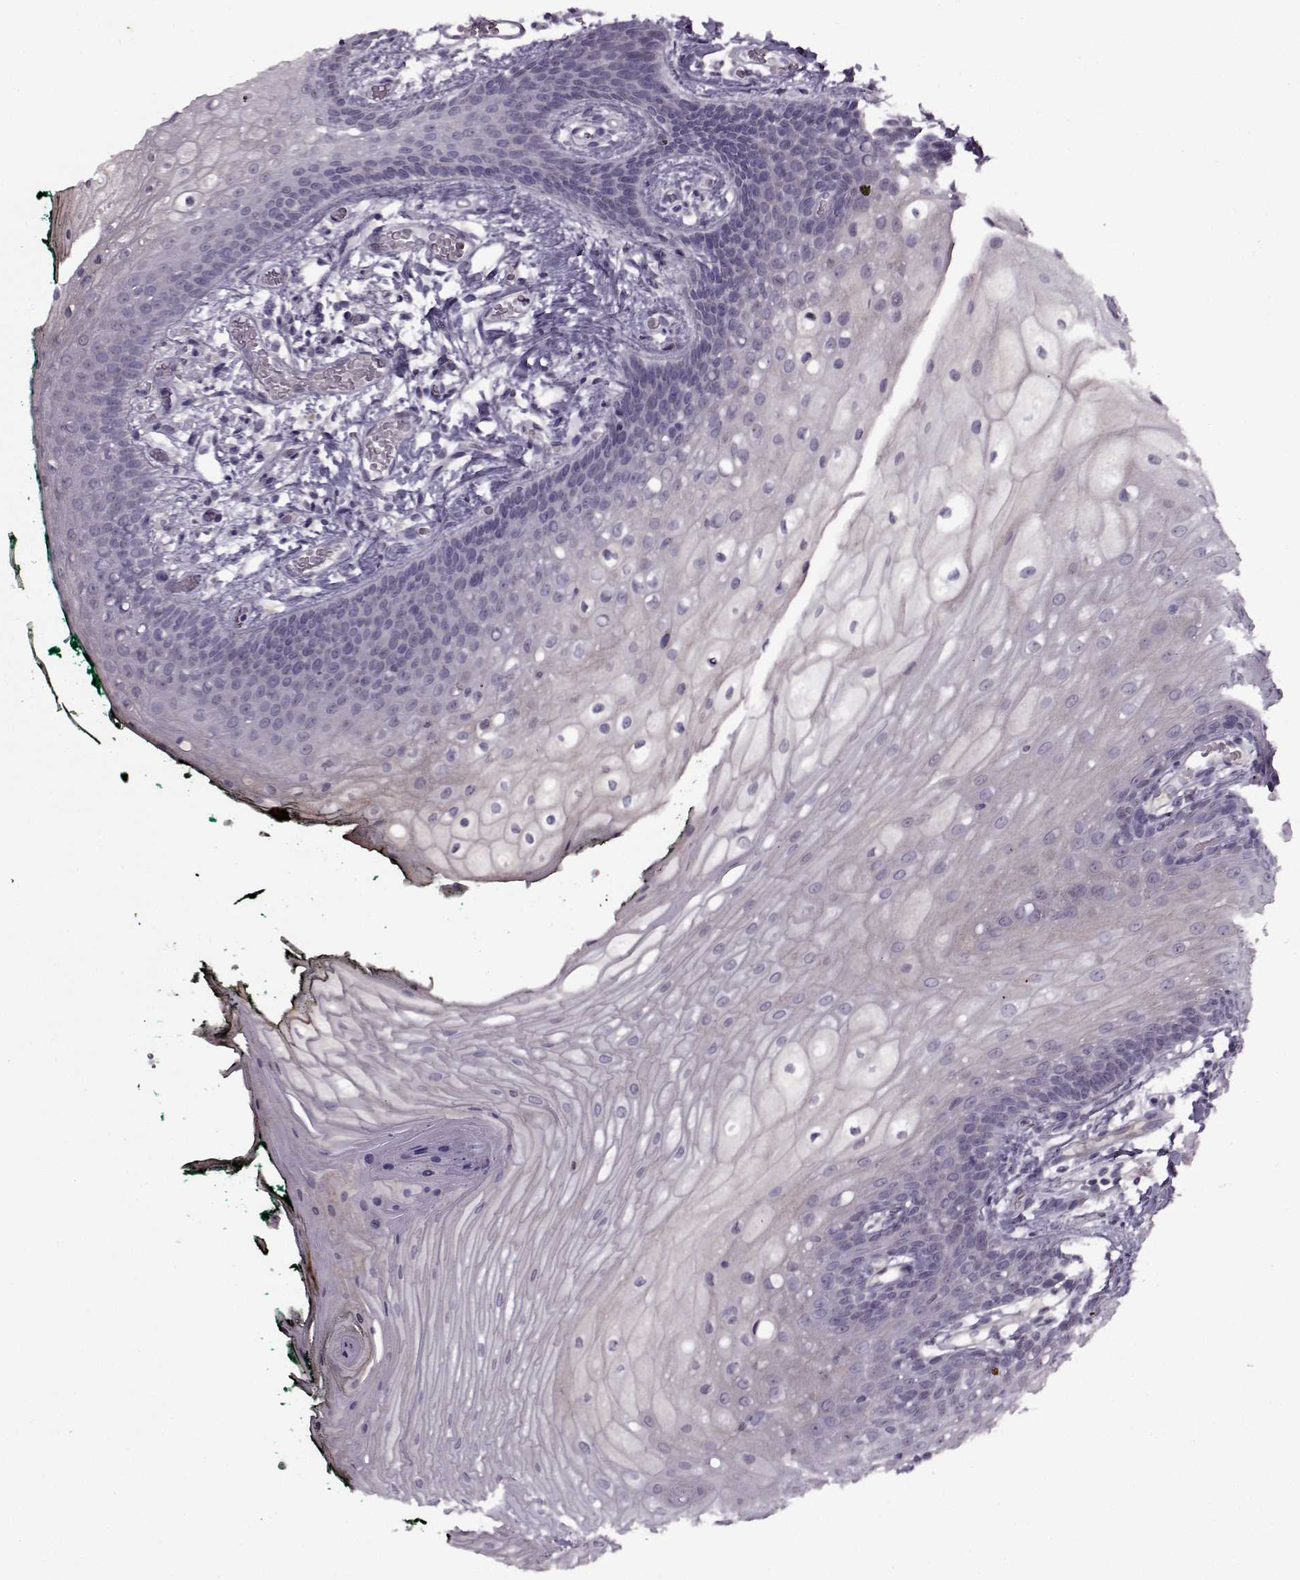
{"staining": {"intensity": "negative", "quantity": "none", "location": "none"}, "tissue": "oral mucosa", "cell_type": "Squamous epithelial cells", "image_type": "normal", "snomed": [{"axis": "morphology", "description": "Normal tissue, NOS"}, {"axis": "topography", "description": "Oral tissue"}, {"axis": "topography", "description": "Head-Neck"}], "caption": "The micrograph demonstrates no staining of squamous epithelial cells in benign oral mucosa.", "gene": "KRT9", "patient": {"sex": "female", "age": 68}}